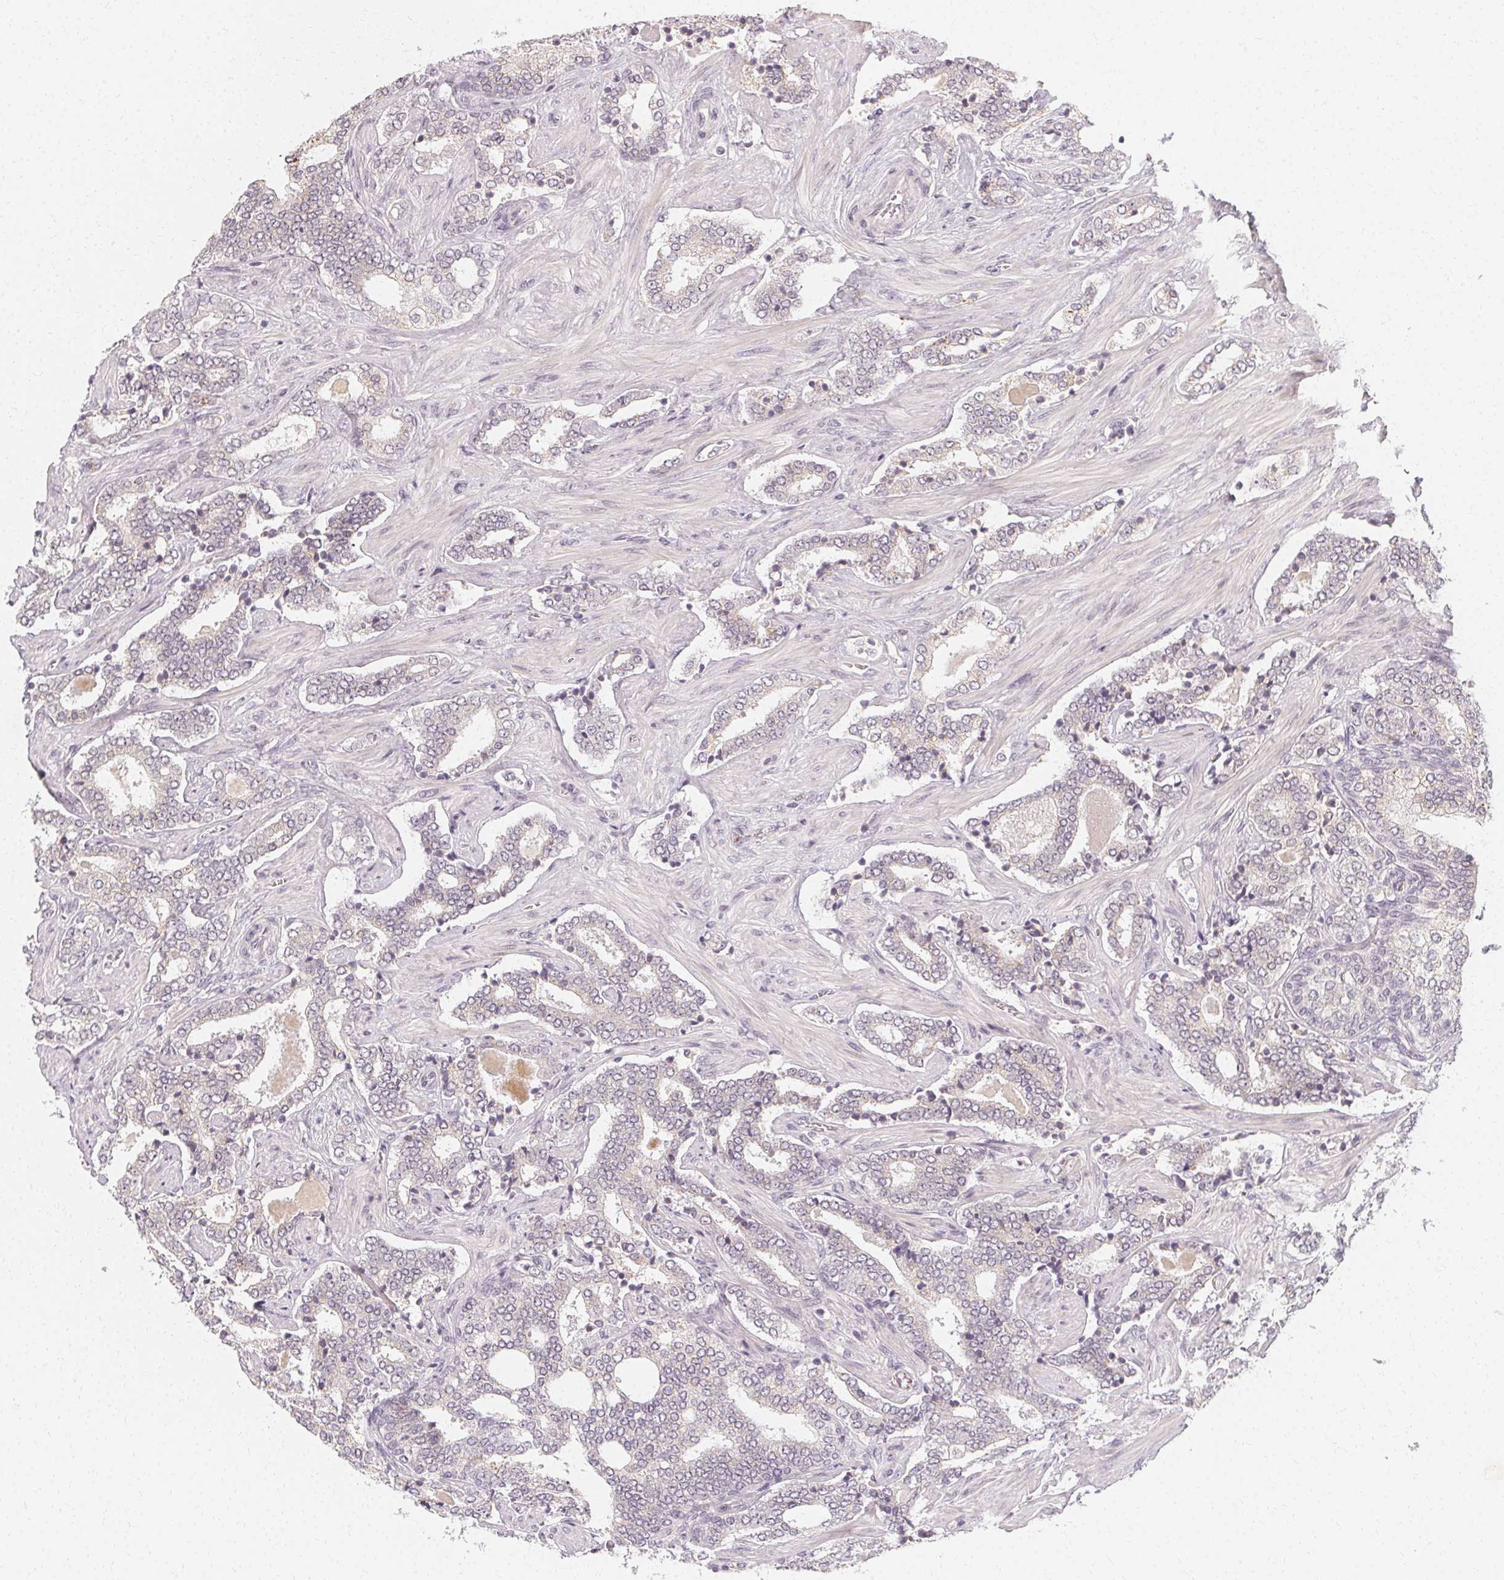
{"staining": {"intensity": "negative", "quantity": "none", "location": "none"}, "tissue": "prostate cancer", "cell_type": "Tumor cells", "image_type": "cancer", "snomed": [{"axis": "morphology", "description": "Adenocarcinoma, High grade"}, {"axis": "topography", "description": "Prostate"}], "caption": "The histopathology image reveals no significant positivity in tumor cells of prostate high-grade adenocarcinoma.", "gene": "CLCNKB", "patient": {"sex": "male", "age": 60}}